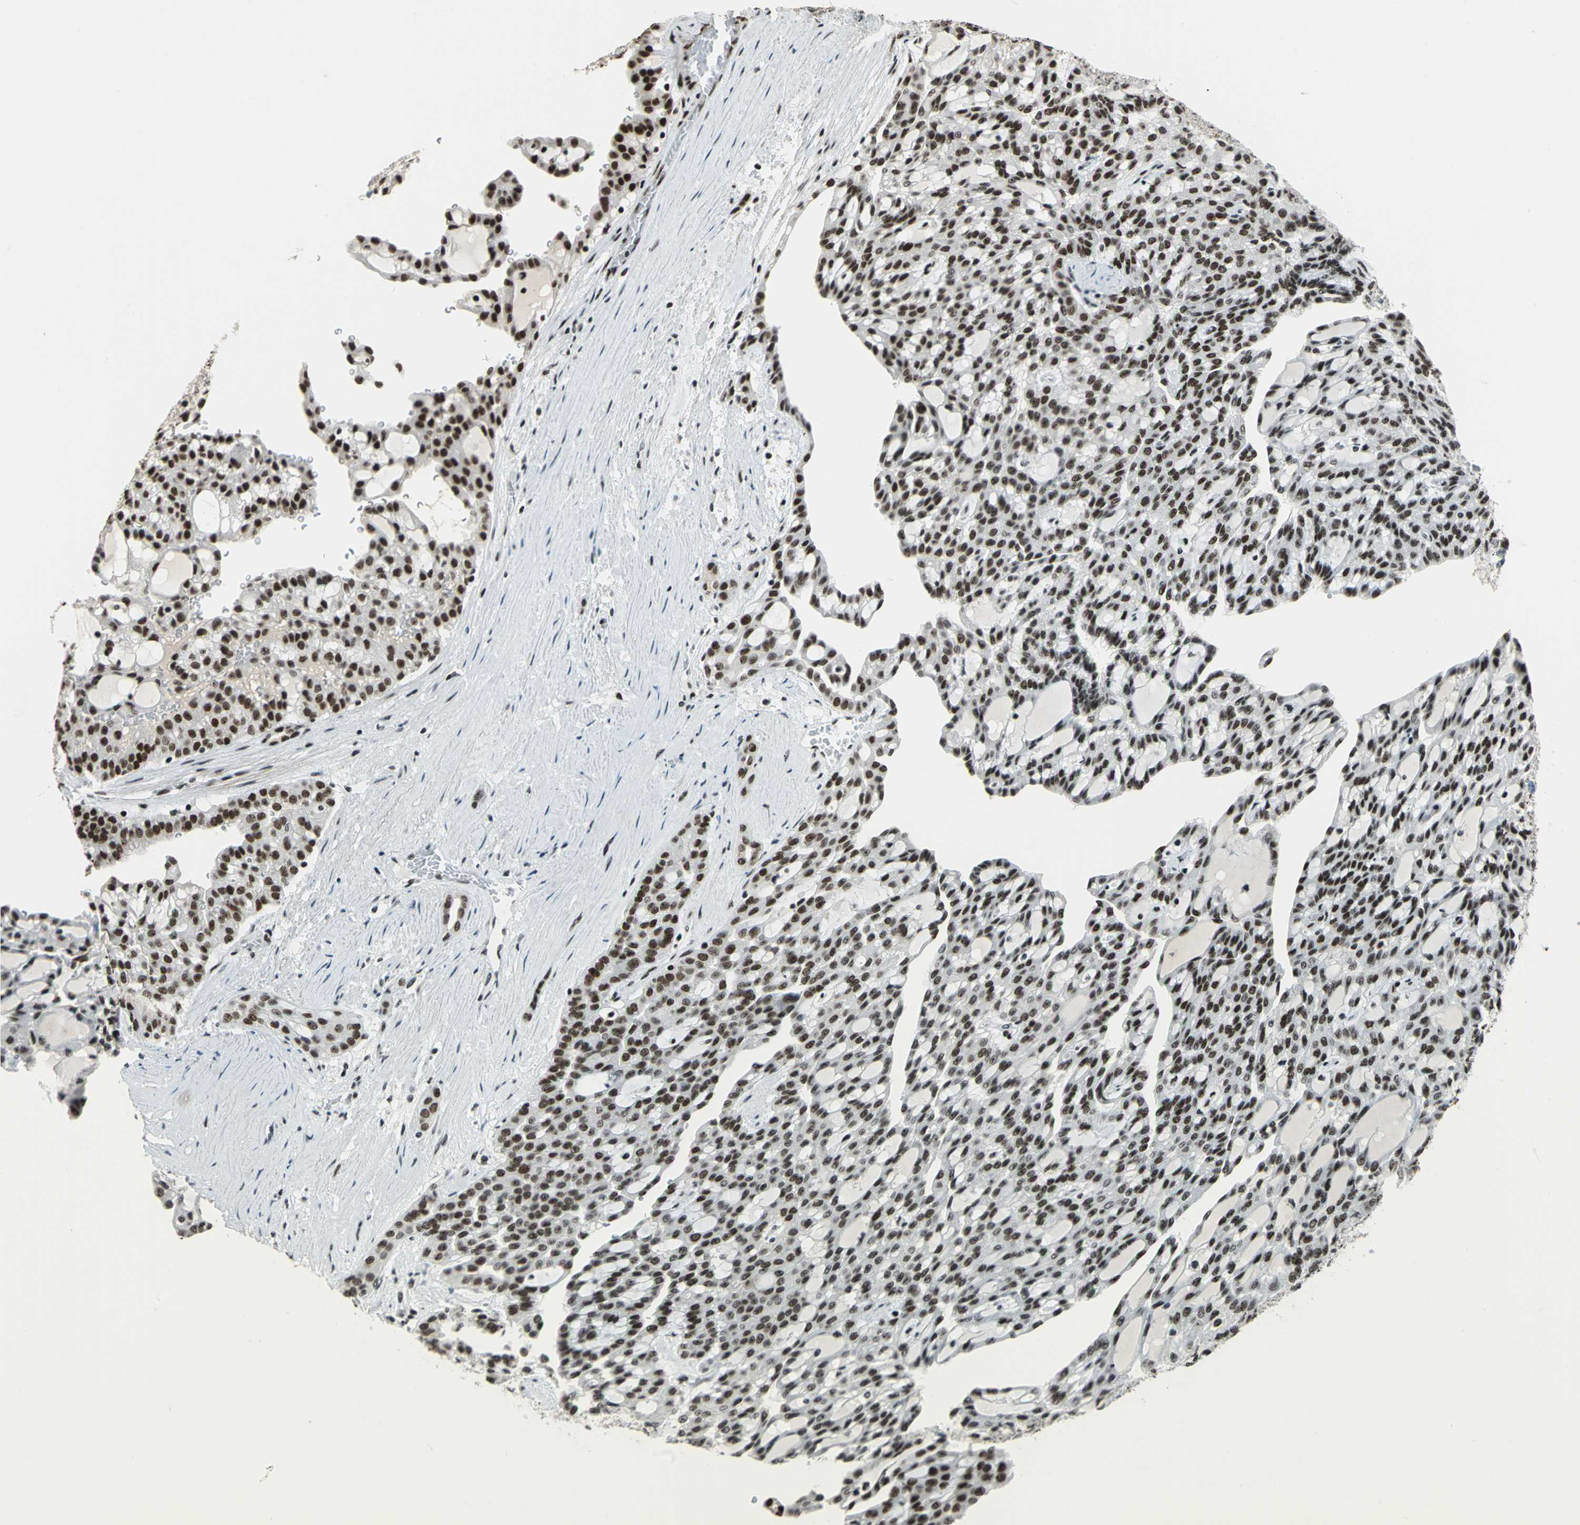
{"staining": {"intensity": "moderate", "quantity": ">75%", "location": "nuclear"}, "tissue": "renal cancer", "cell_type": "Tumor cells", "image_type": "cancer", "snomed": [{"axis": "morphology", "description": "Adenocarcinoma, NOS"}, {"axis": "topography", "description": "Kidney"}], "caption": "Immunohistochemical staining of renal cancer displays moderate nuclear protein positivity in about >75% of tumor cells.", "gene": "UBTF", "patient": {"sex": "male", "age": 63}}